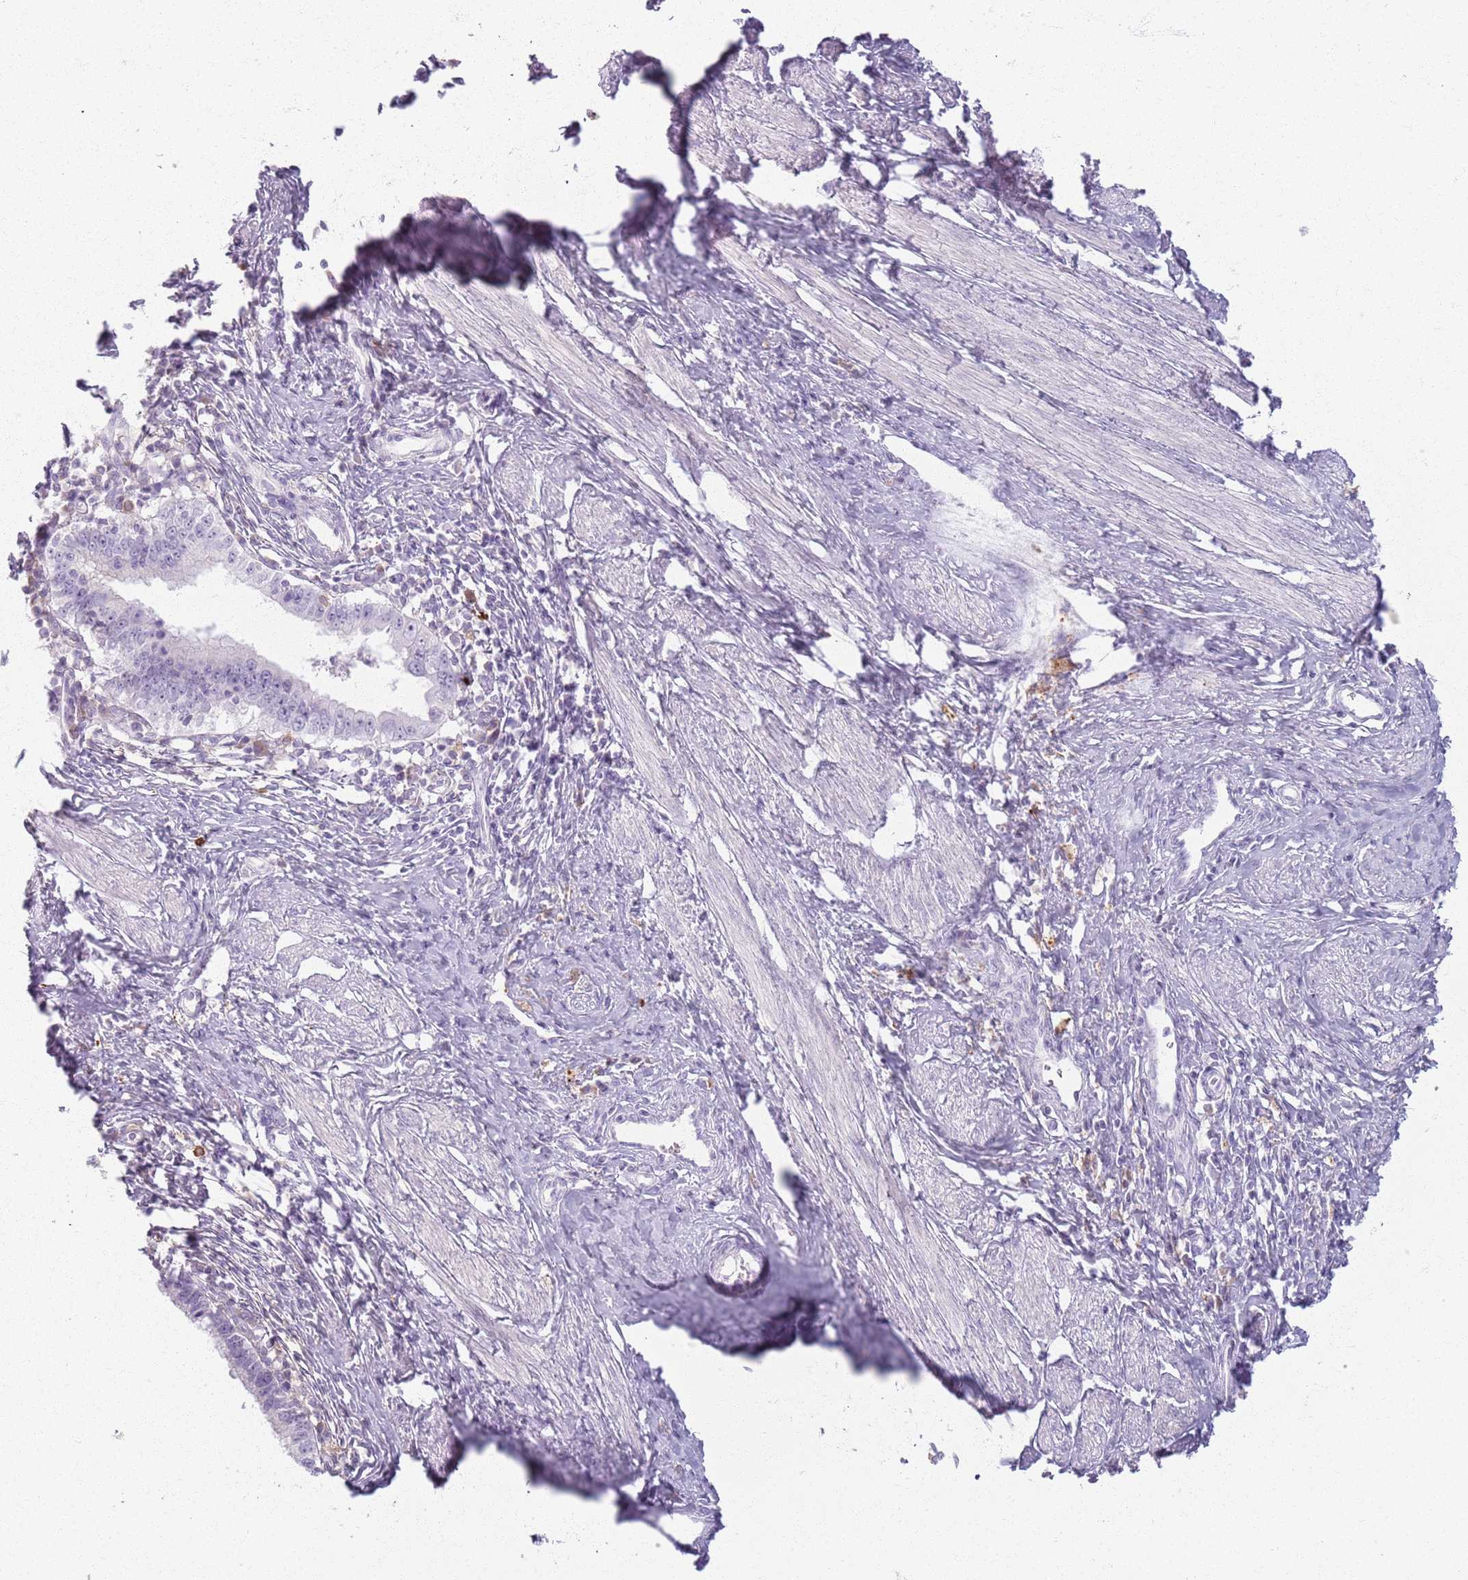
{"staining": {"intensity": "negative", "quantity": "none", "location": "none"}, "tissue": "cervical cancer", "cell_type": "Tumor cells", "image_type": "cancer", "snomed": [{"axis": "morphology", "description": "Adenocarcinoma, NOS"}, {"axis": "topography", "description": "Cervix"}], "caption": "A photomicrograph of cervical cancer stained for a protein exhibits no brown staining in tumor cells.", "gene": "GDPGP1", "patient": {"sex": "female", "age": 36}}